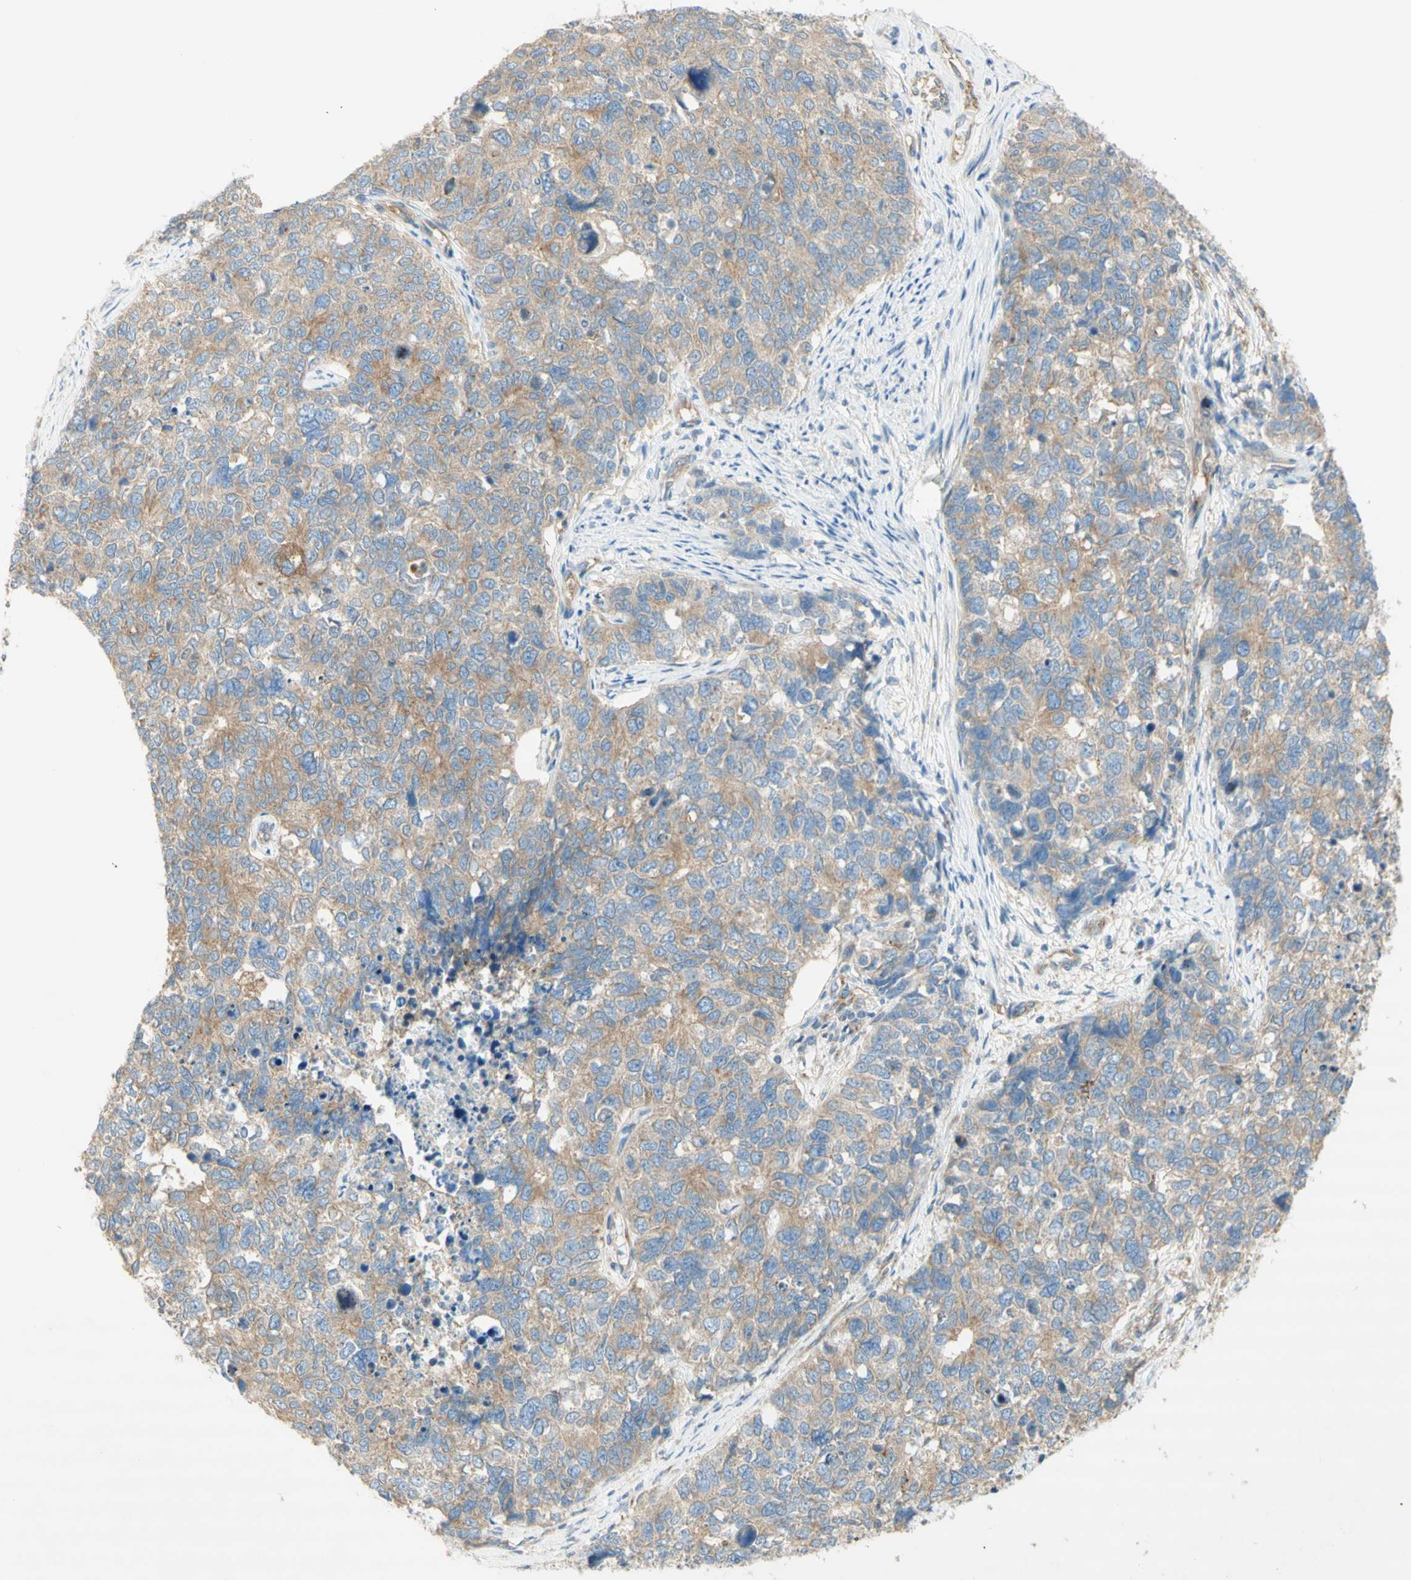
{"staining": {"intensity": "weak", "quantity": "25%-75%", "location": "cytoplasmic/membranous"}, "tissue": "cervical cancer", "cell_type": "Tumor cells", "image_type": "cancer", "snomed": [{"axis": "morphology", "description": "Squamous cell carcinoma, NOS"}, {"axis": "topography", "description": "Cervix"}], "caption": "A high-resolution photomicrograph shows IHC staining of cervical squamous cell carcinoma, which exhibits weak cytoplasmic/membranous staining in approximately 25%-75% of tumor cells.", "gene": "DYNC1H1", "patient": {"sex": "female", "age": 63}}